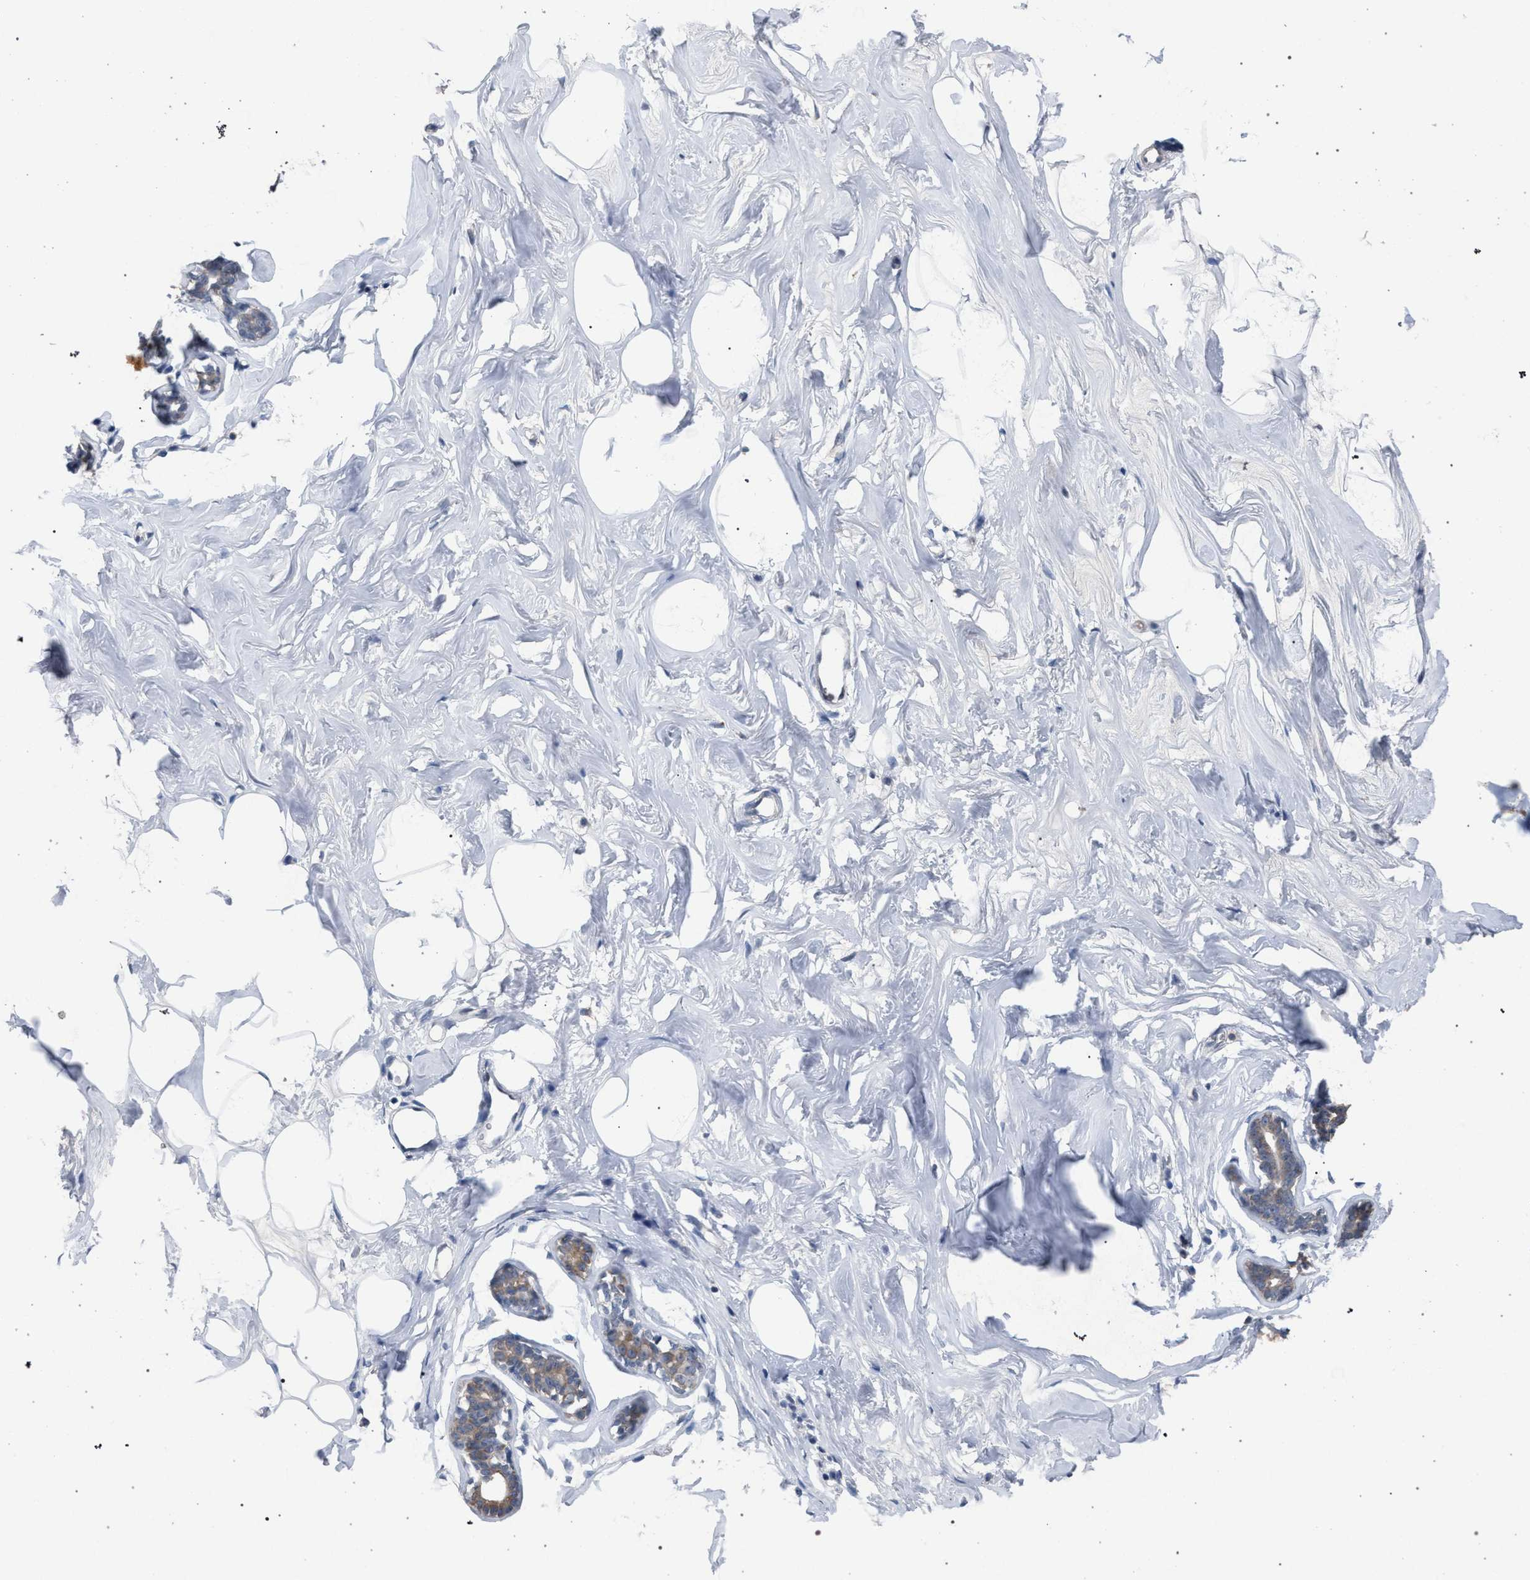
{"staining": {"intensity": "weak", "quantity": ">75%", "location": "cytoplasmic/membranous"}, "tissue": "adipose tissue", "cell_type": "Adipocytes", "image_type": "normal", "snomed": [{"axis": "morphology", "description": "Normal tissue, NOS"}, {"axis": "morphology", "description": "Fibrosis, NOS"}, {"axis": "topography", "description": "Breast"}, {"axis": "topography", "description": "Adipose tissue"}], "caption": "Normal adipose tissue was stained to show a protein in brown. There is low levels of weak cytoplasmic/membranous positivity in approximately >75% of adipocytes.", "gene": "TECPR1", "patient": {"sex": "female", "age": 39}}